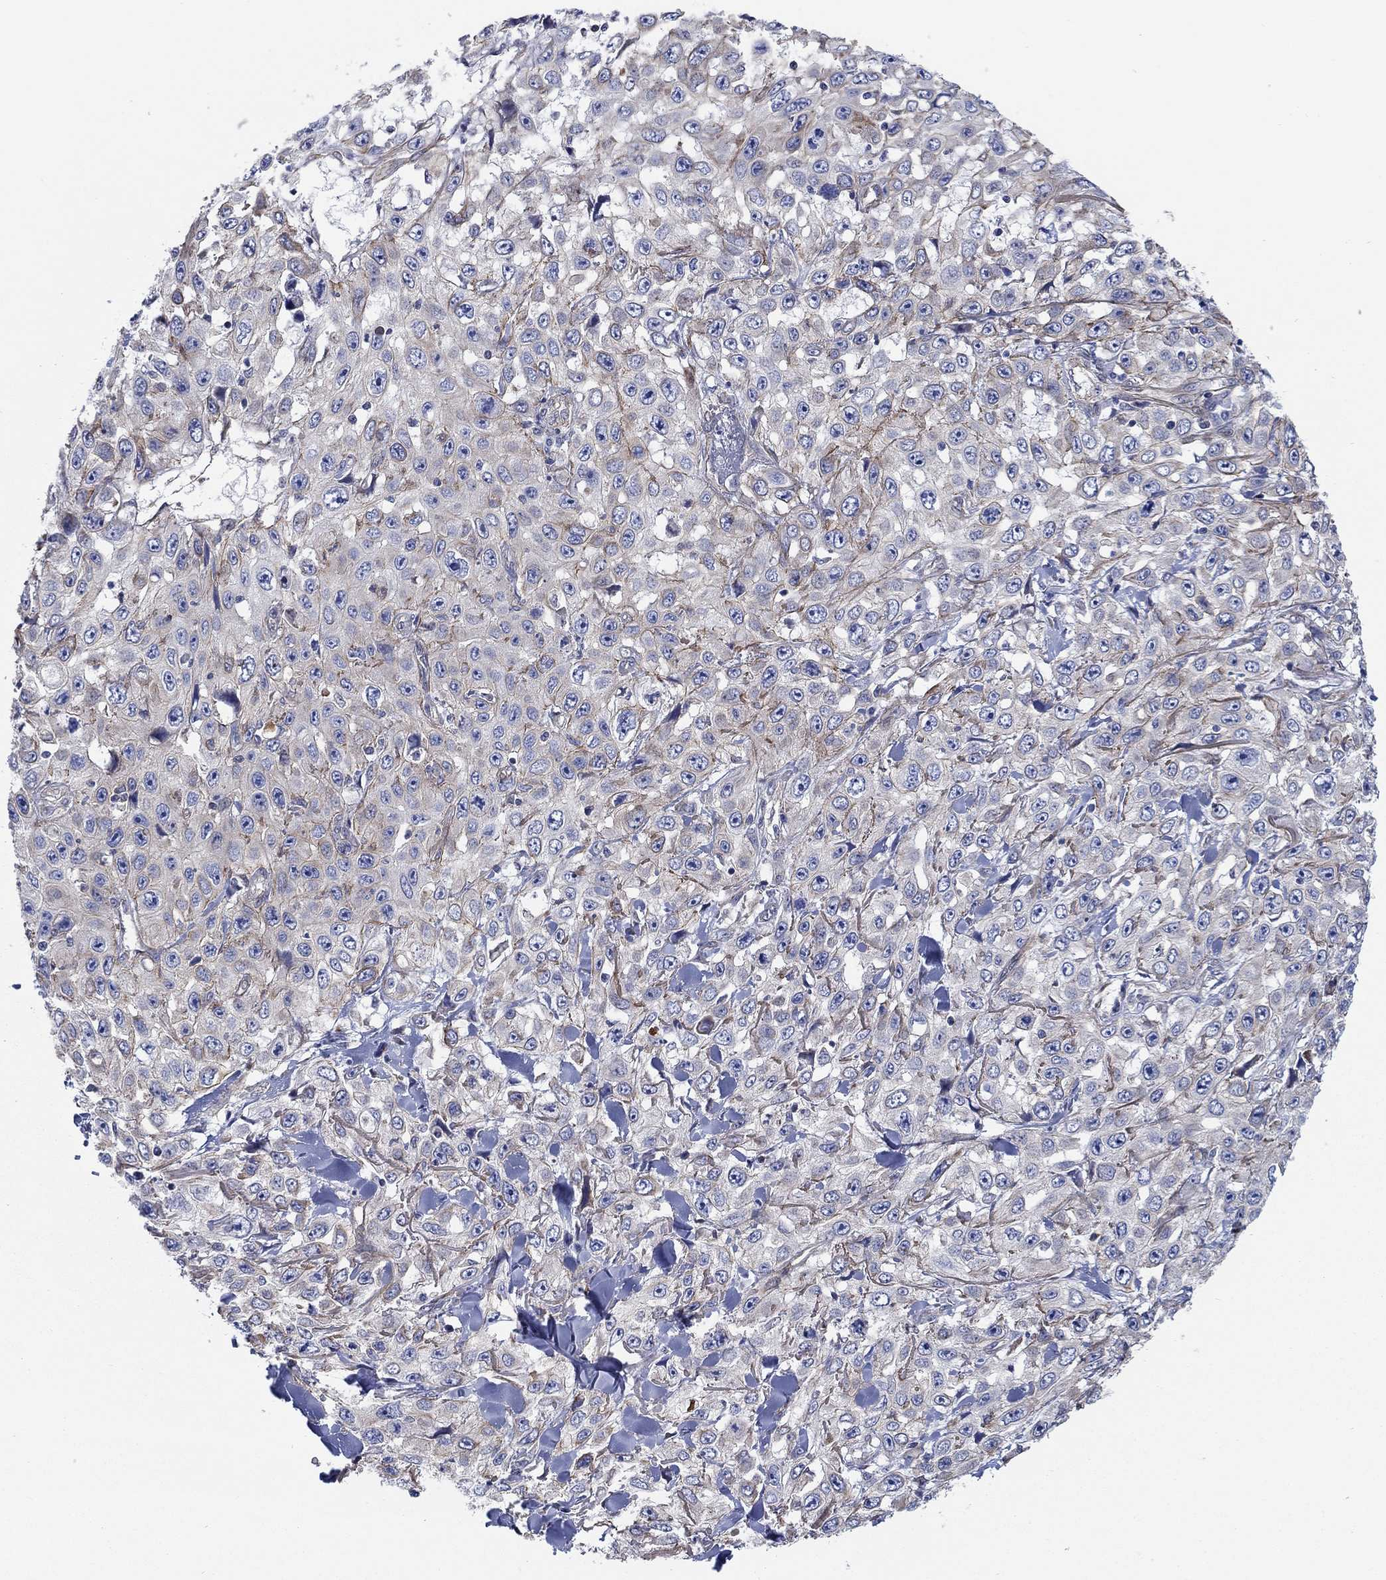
{"staining": {"intensity": "strong", "quantity": "<25%", "location": "cytoplasmic/membranous"}, "tissue": "skin cancer", "cell_type": "Tumor cells", "image_type": "cancer", "snomed": [{"axis": "morphology", "description": "Squamous cell carcinoma, NOS"}, {"axis": "topography", "description": "Skin"}], "caption": "Strong cytoplasmic/membranous staining for a protein is seen in about <25% of tumor cells of skin squamous cell carcinoma using IHC.", "gene": "FMN1", "patient": {"sex": "male", "age": 82}}